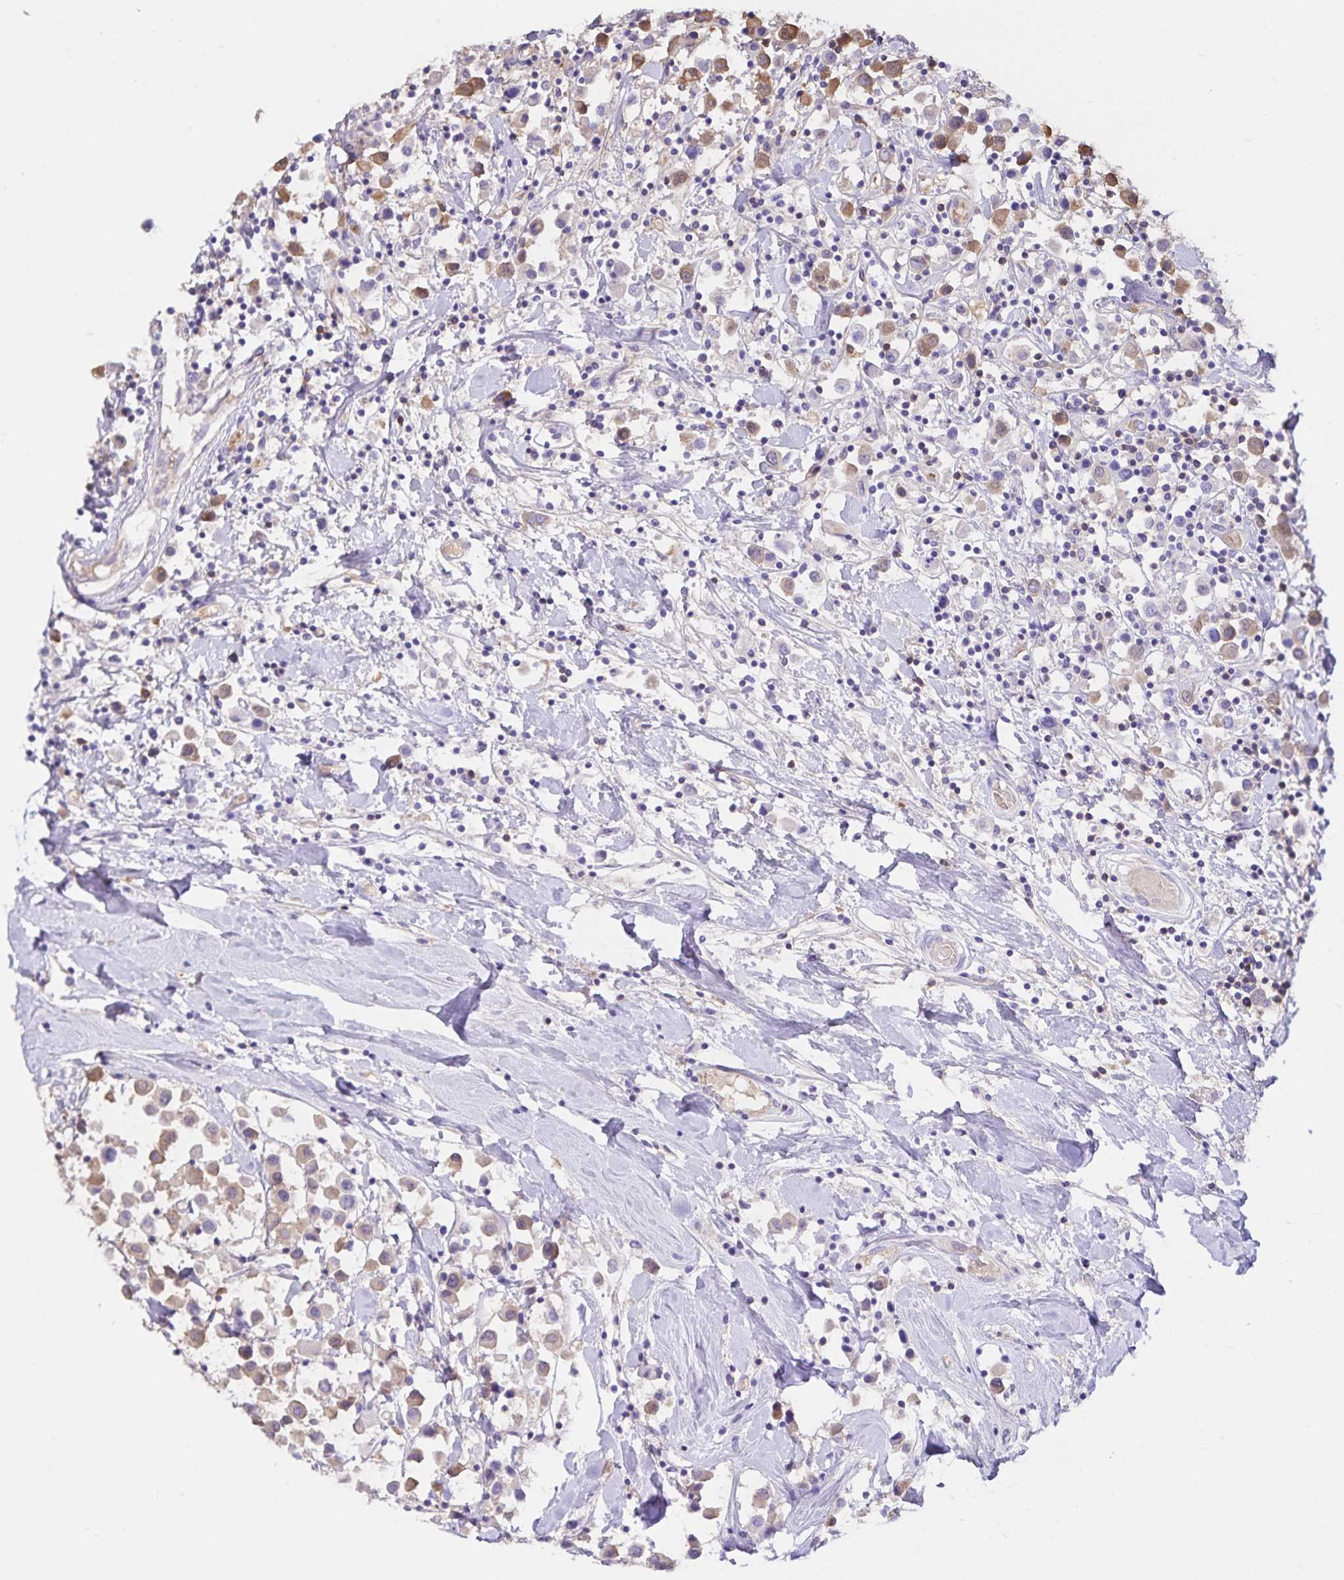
{"staining": {"intensity": "moderate", "quantity": "25%-75%", "location": "cytoplasmic/membranous"}, "tissue": "breast cancer", "cell_type": "Tumor cells", "image_type": "cancer", "snomed": [{"axis": "morphology", "description": "Duct carcinoma"}, {"axis": "topography", "description": "Breast"}], "caption": "Infiltrating ductal carcinoma (breast) tissue shows moderate cytoplasmic/membranous staining in about 25%-75% of tumor cells, visualized by immunohistochemistry. (DAB (3,3'-diaminobenzidine) IHC with brightfield microscopy, high magnification).", "gene": "FGG", "patient": {"sex": "female", "age": 61}}